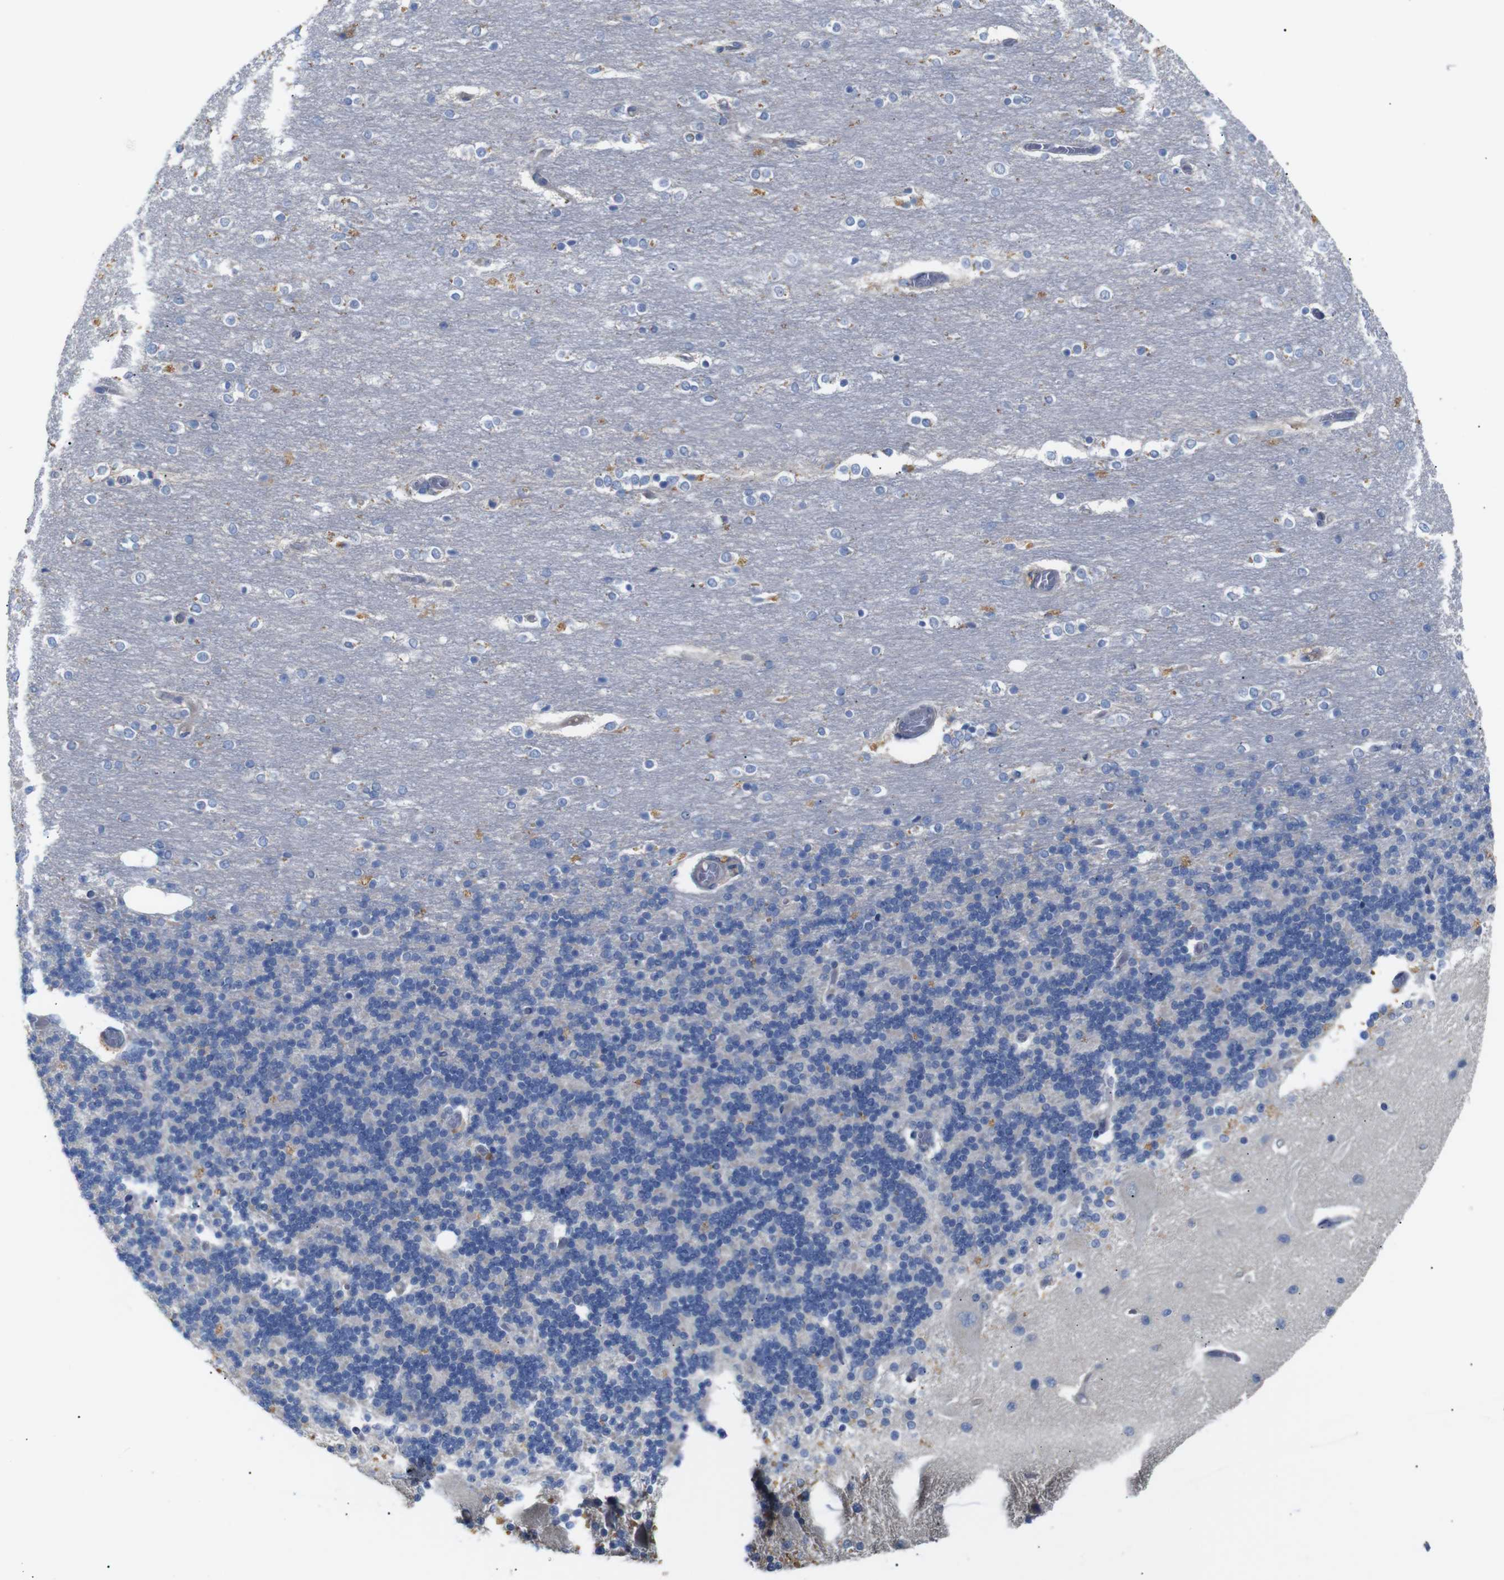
{"staining": {"intensity": "weak", "quantity": "25%-75%", "location": "cytoplasmic/membranous"}, "tissue": "cerebellum", "cell_type": "Cells in granular layer", "image_type": "normal", "snomed": [{"axis": "morphology", "description": "Normal tissue, NOS"}, {"axis": "topography", "description": "Cerebellum"}], "caption": "Cerebellum stained with DAB (3,3'-diaminobenzidine) immunohistochemistry exhibits low levels of weak cytoplasmic/membranous expression in about 25%-75% of cells in granular layer.", "gene": "ALOX15", "patient": {"sex": "female", "age": 54}}